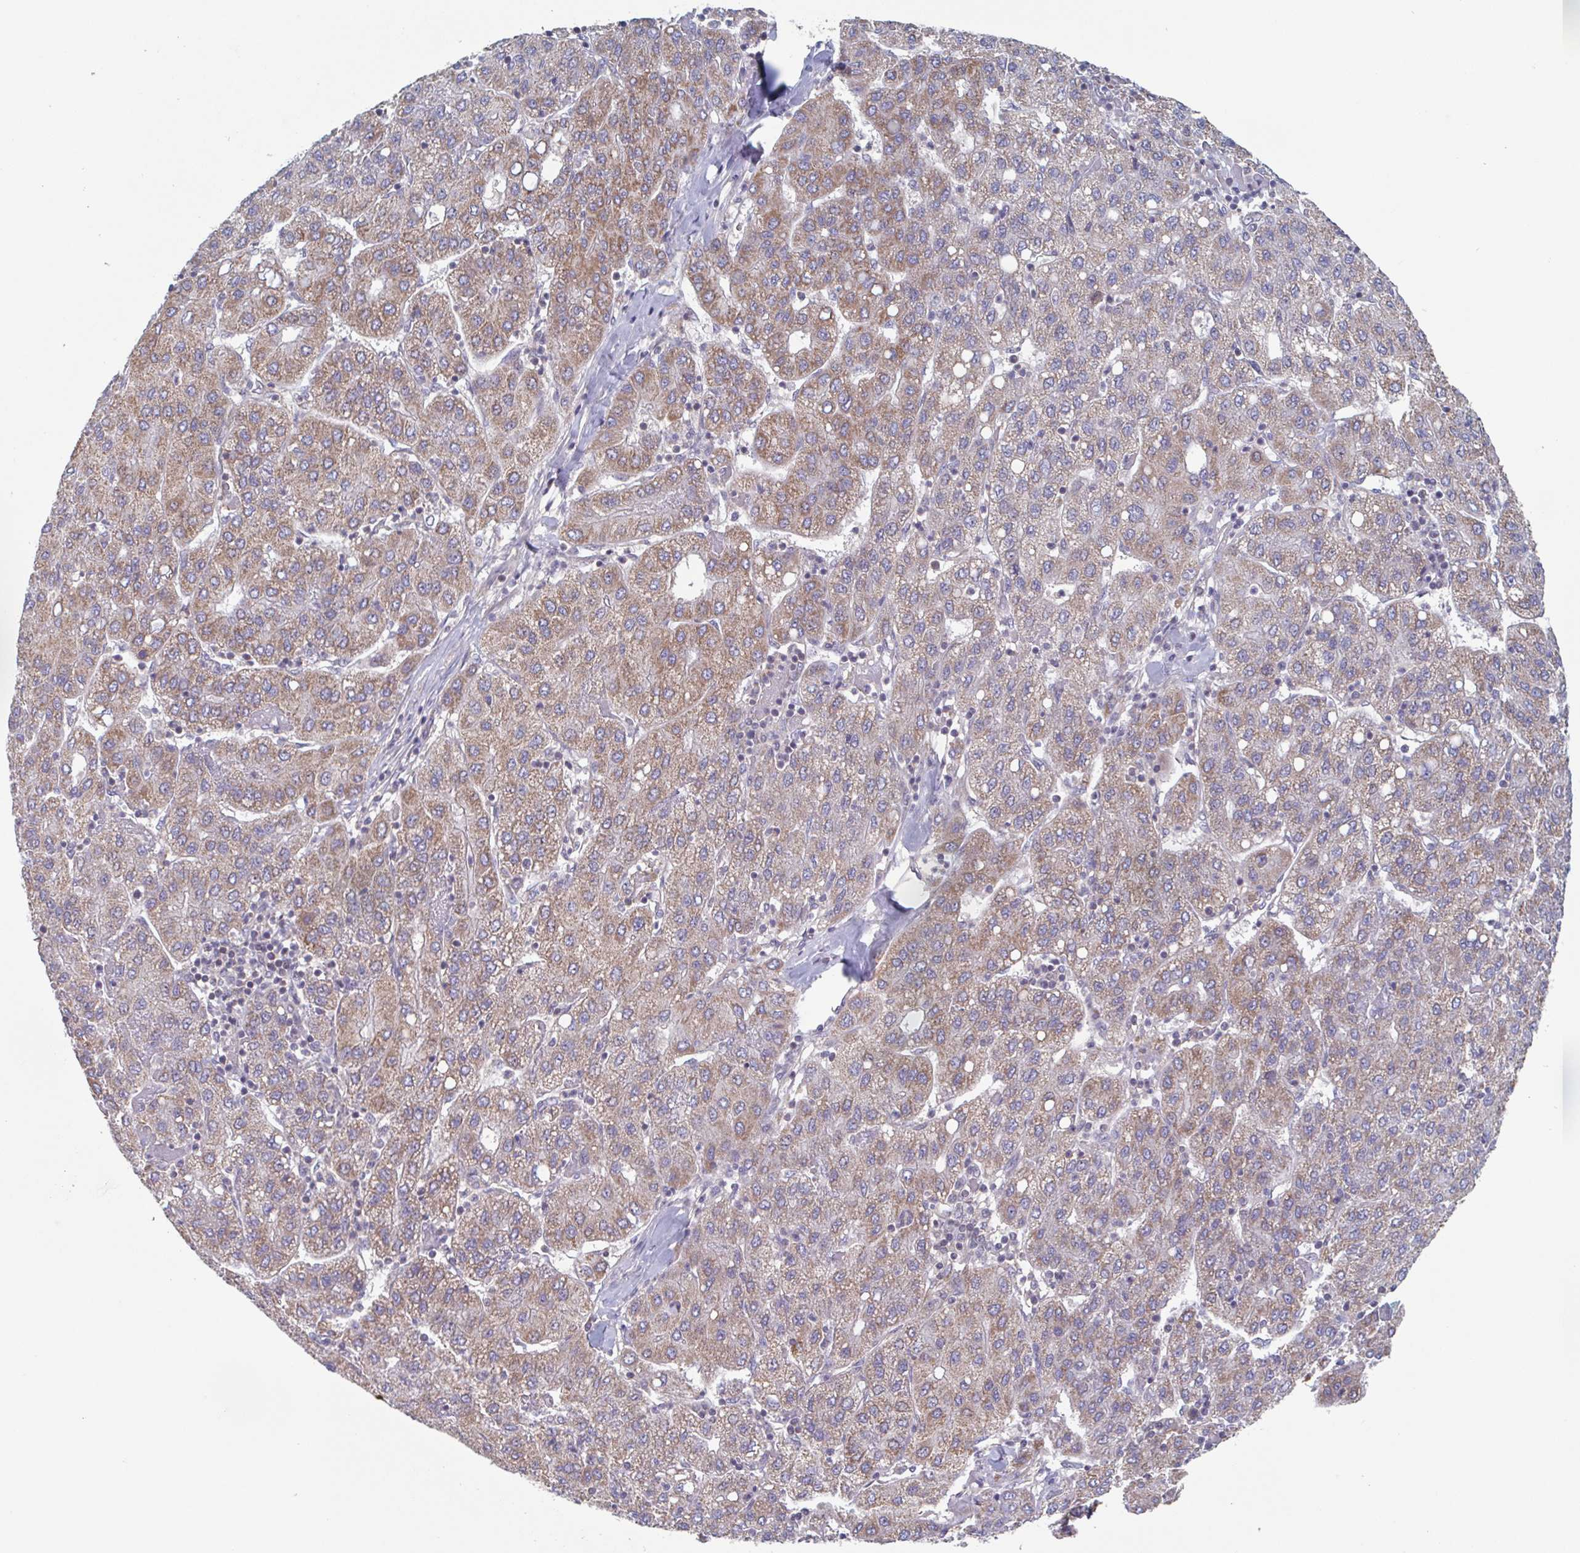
{"staining": {"intensity": "moderate", "quantity": ">75%", "location": "cytoplasmic/membranous"}, "tissue": "liver cancer", "cell_type": "Tumor cells", "image_type": "cancer", "snomed": [{"axis": "morphology", "description": "Carcinoma, Hepatocellular, NOS"}, {"axis": "topography", "description": "Liver"}], "caption": "Liver cancer (hepatocellular carcinoma) was stained to show a protein in brown. There is medium levels of moderate cytoplasmic/membranous staining in approximately >75% of tumor cells. The staining is performed using DAB (3,3'-diaminobenzidine) brown chromogen to label protein expression. The nuclei are counter-stained blue using hematoxylin.", "gene": "SURF1", "patient": {"sex": "male", "age": 65}}